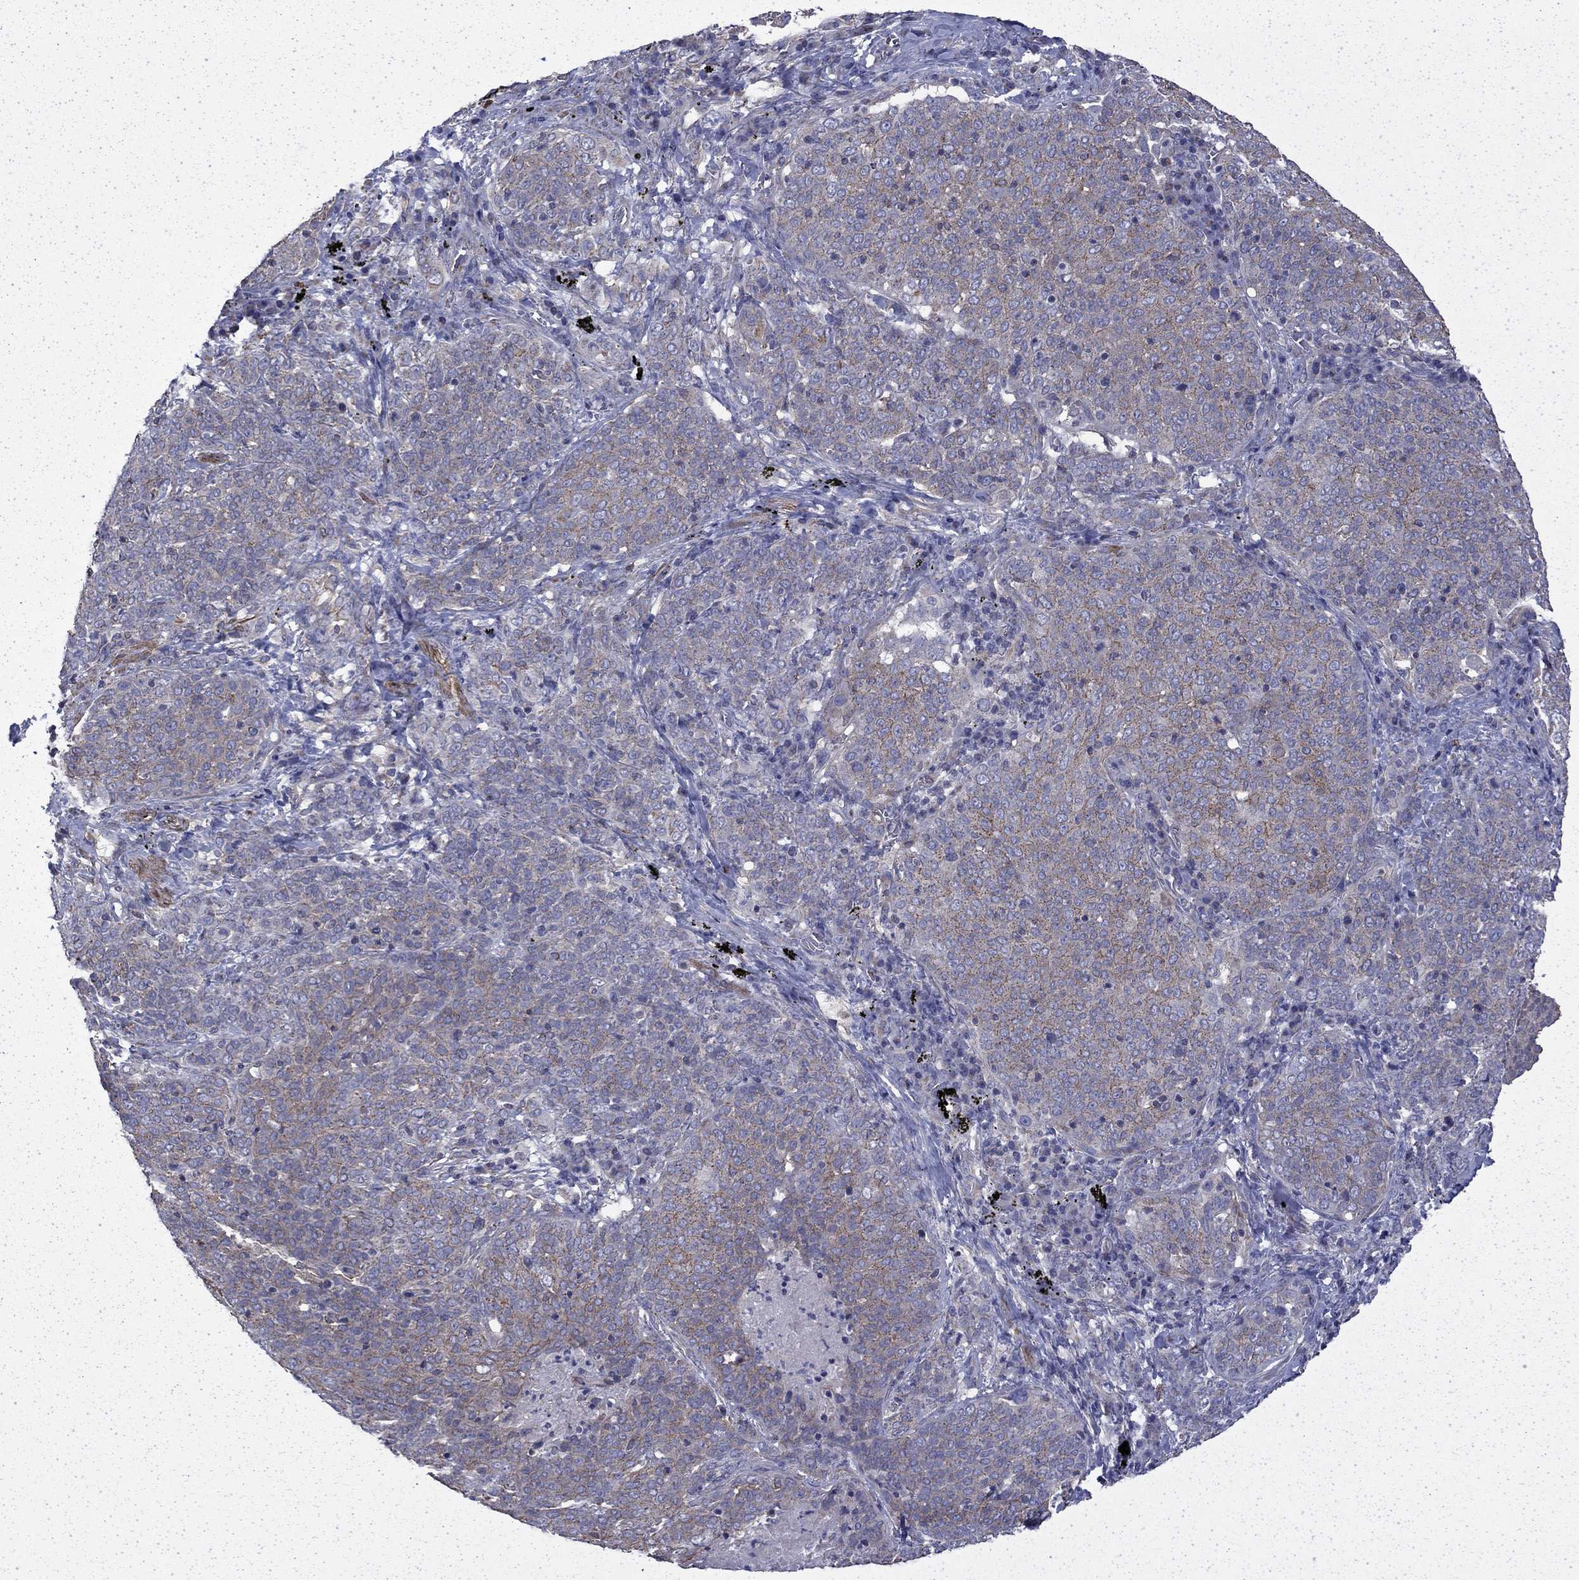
{"staining": {"intensity": "weak", "quantity": "25%-75%", "location": "cytoplasmic/membranous"}, "tissue": "lung cancer", "cell_type": "Tumor cells", "image_type": "cancer", "snomed": [{"axis": "morphology", "description": "Squamous cell carcinoma, NOS"}, {"axis": "topography", "description": "Lung"}], "caption": "The immunohistochemical stain highlights weak cytoplasmic/membranous staining in tumor cells of lung cancer (squamous cell carcinoma) tissue. (DAB IHC with brightfield microscopy, high magnification).", "gene": "DTNA", "patient": {"sex": "male", "age": 82}}